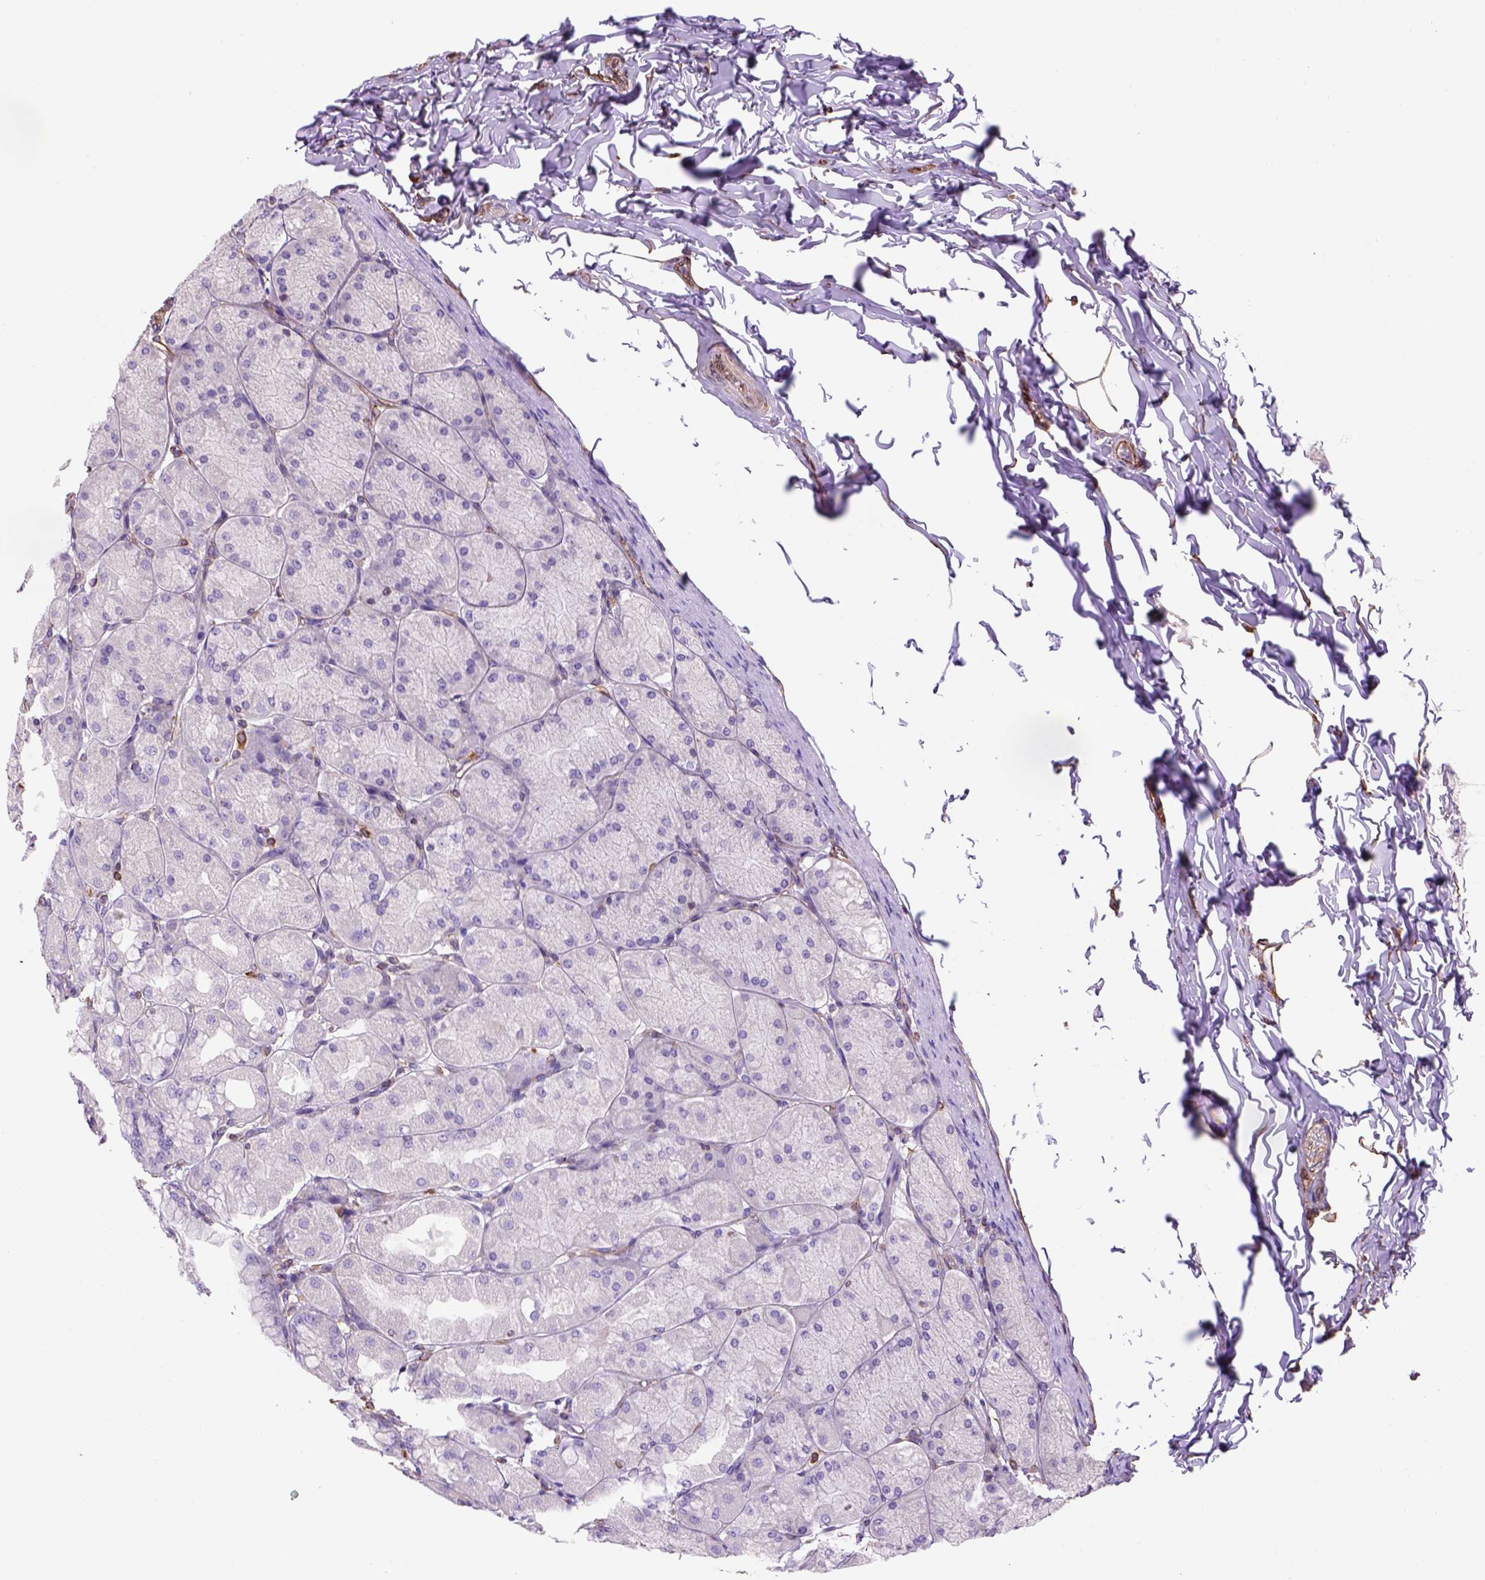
{"staining": {"intensity": "negative", "quantity": "none", "location": "none"}, "tissue": "stomach", "cell_type": "Glandular cells", "image_type": "normal", "snomed": [{"axis": "morphology", "description": "Normal tissue, NOS"}, {"axis": "topography", "description": "Stomach, upper"}], "caption": "High power microscopy micrograph of an immunohistochemistry (IHC) micrograph of normal stomach, revealing no significant positivity in glandular cells.", "gene": "ZZZ3", "patient": {"sex": "female", "age": 56}}